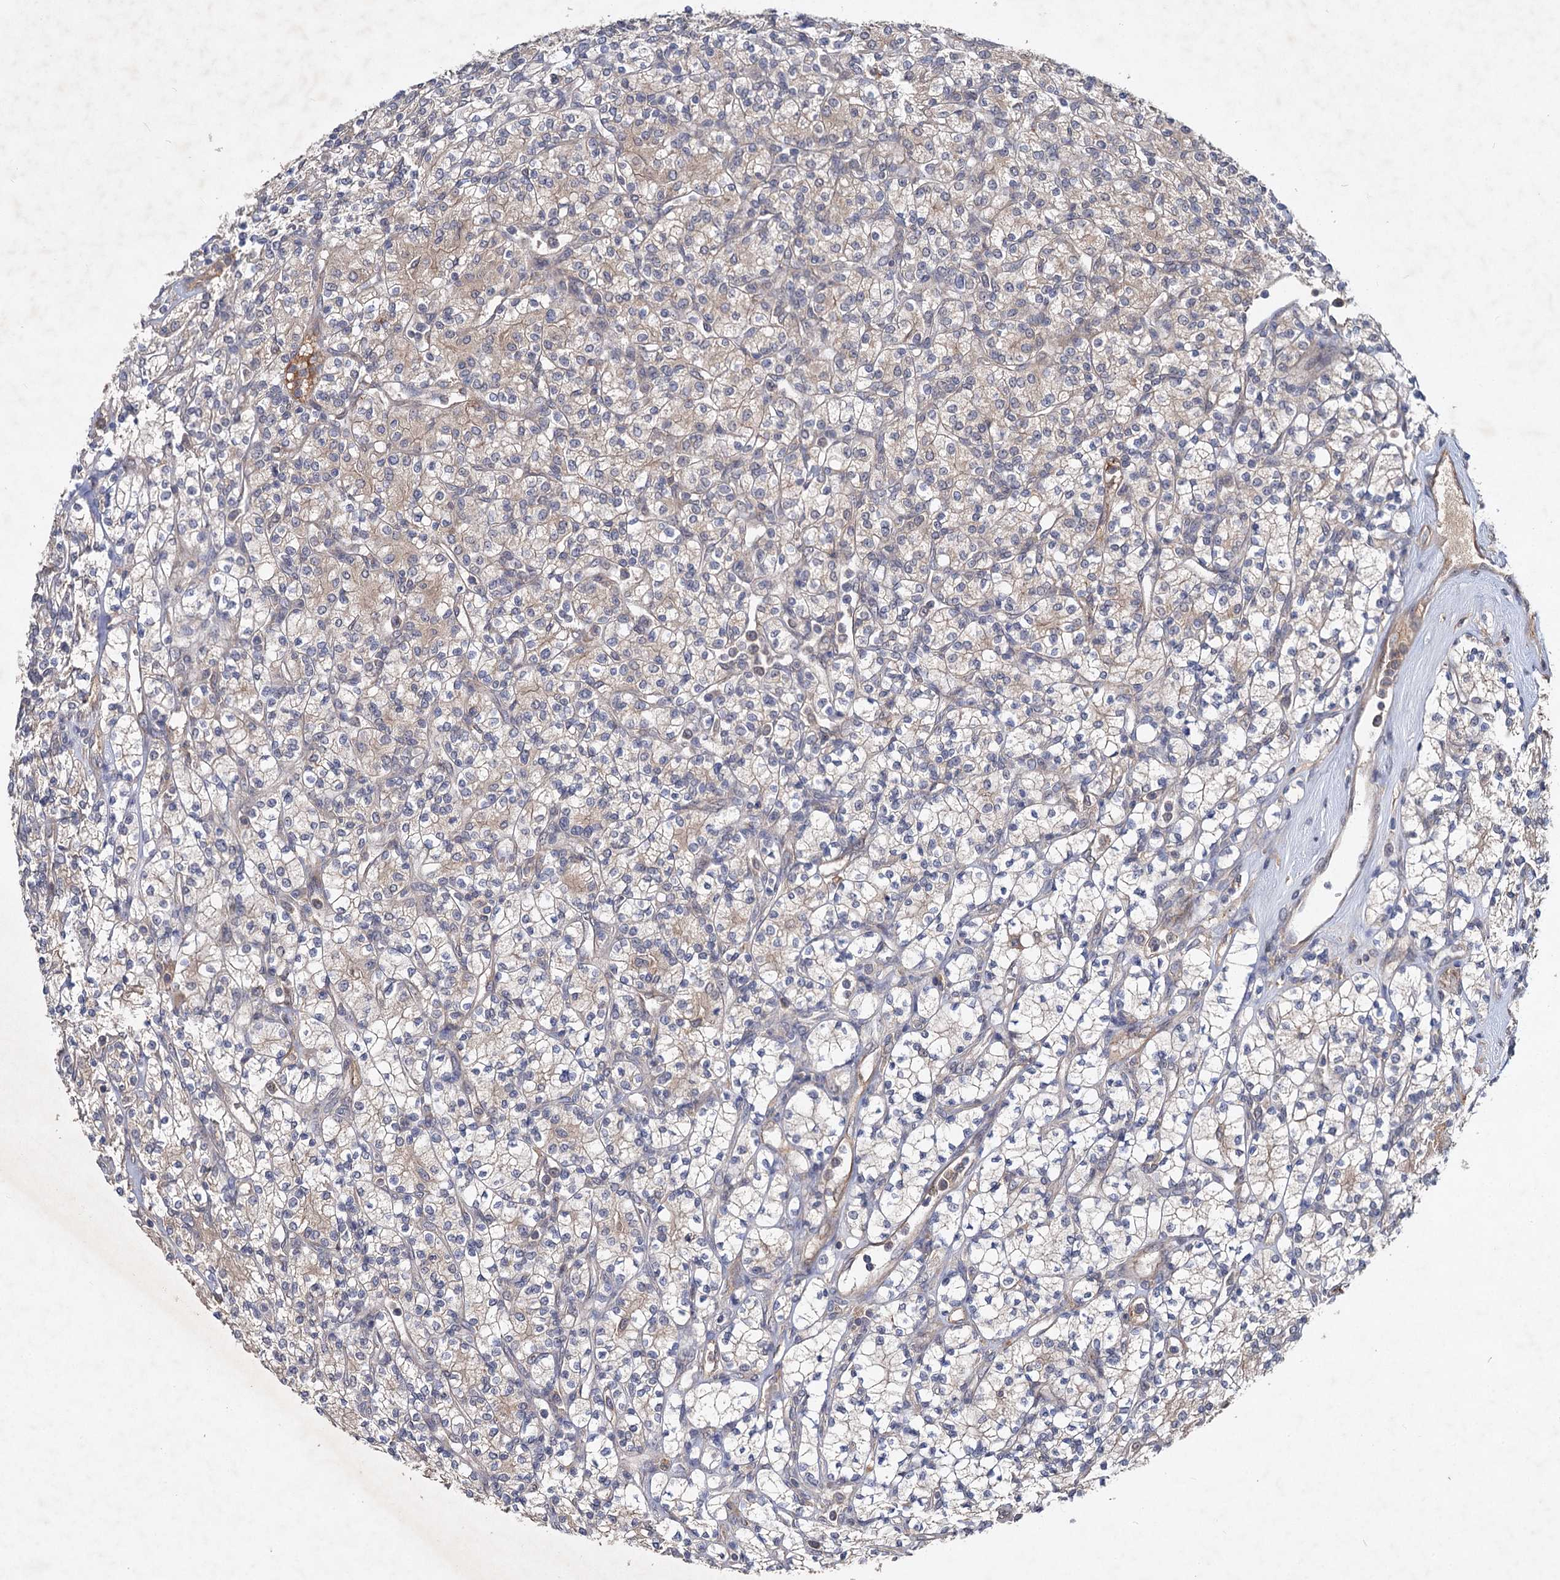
{"staining": {"intensity": "weak", "quantity": "25%-75%", "location": "cytoplasmic/membranous"}, "tissue": "renal cancer", "cell_type": "Tumor cells", "image_type": "cancer", "snomed": [{"axis": "morphology", "description": "Adenocarcinoma, NOS"}, {"axis": "topography", "description": "Kidney"}], "caption": "A brown stain shows weak cytoplasmic/membranous positivity of a protein in renal adenocarcinoma tumor cells. (DAB (3,3'-diaminobenzidine) = brown stain, brightfield microscopy at high magnification).", "gene": "NUDCD2", "patient": {"sex": "male", "age": 77}}